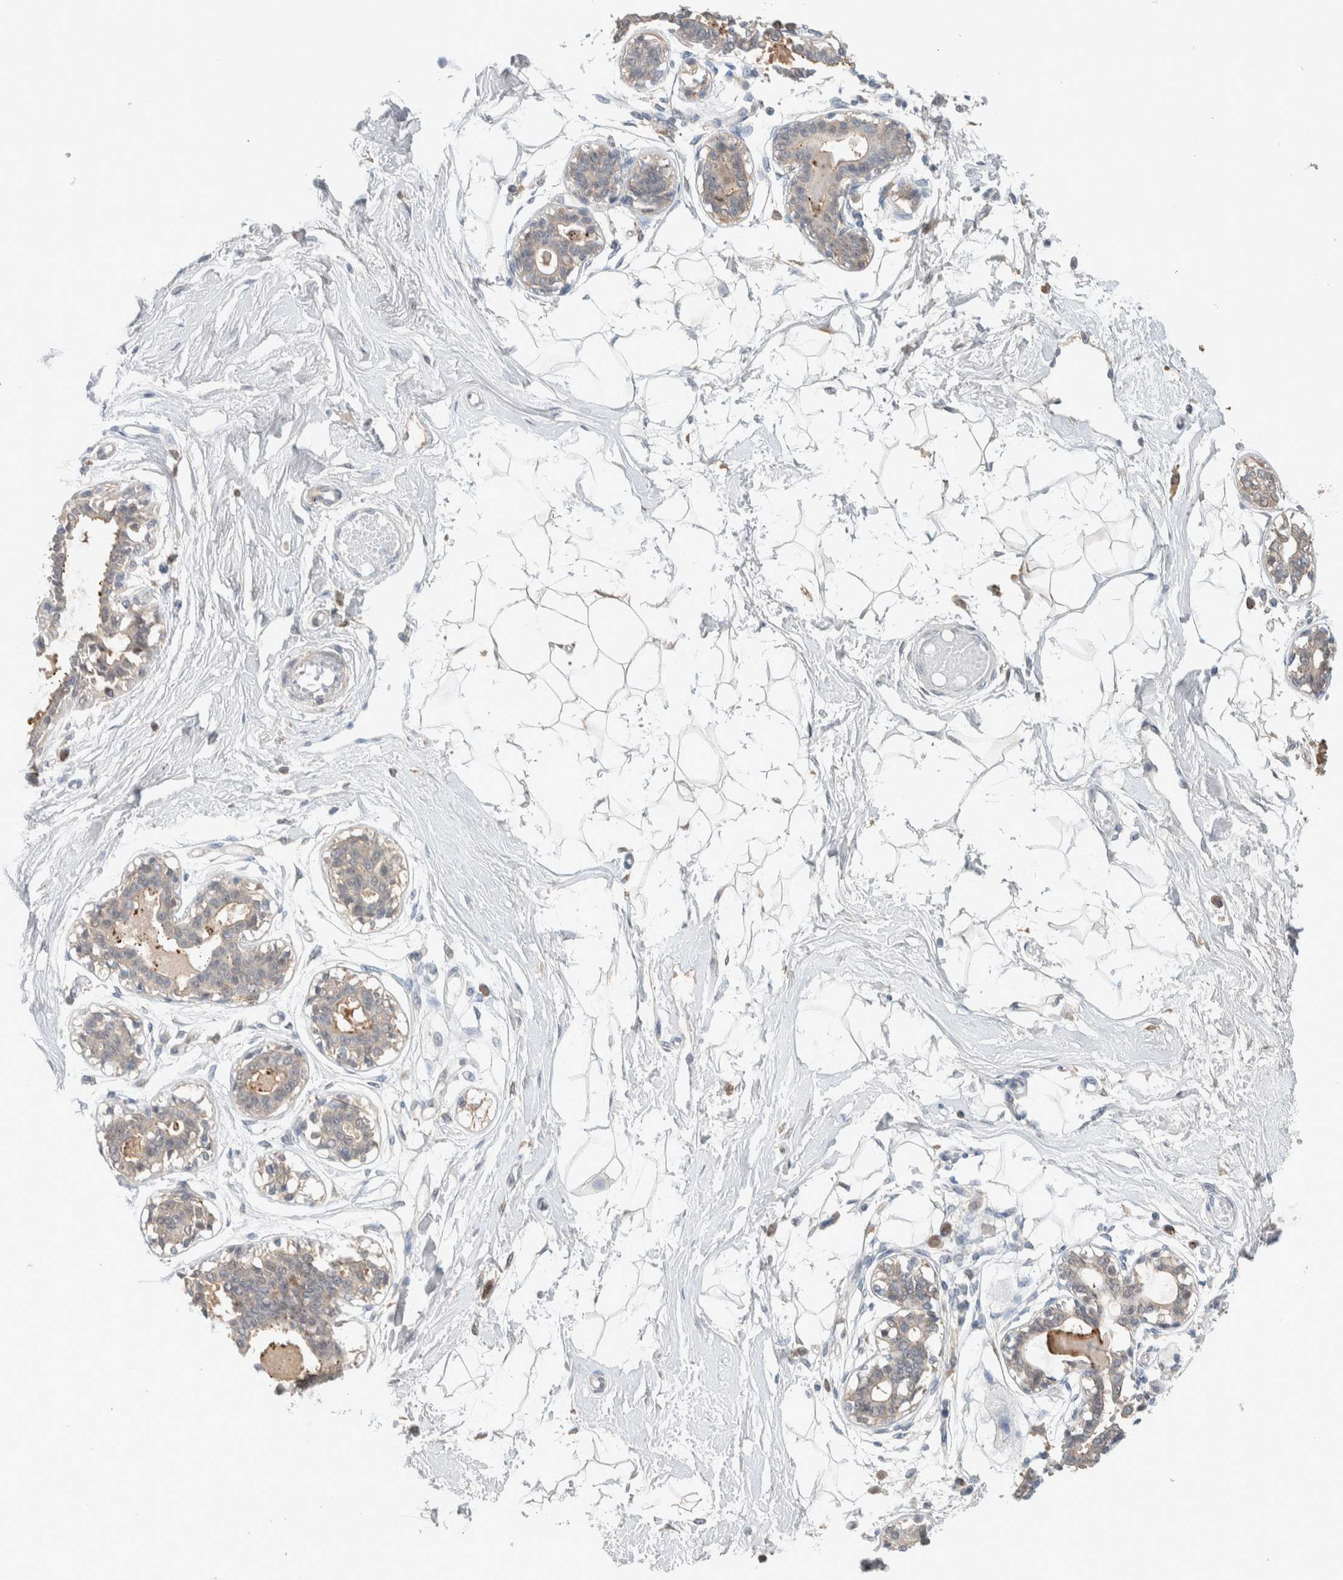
{"staining": {"intensity": "negative", "quantity": "none", "location": "none"}, "tissue": "breast", "cell_type": "Adipocytes", "image_type": "normal", "snomed": [{"axis": "morphology", "description": "Normal tissue, NOS"}, {"axis": "topography", "description": "Breast"}], "caption": "Immunohistochemical staining of normal human breast shows no significant staining in adipocytes. (Immunohistochemistry, brightfield microscopy, high magnification).", "gene": "DEPTOR", "patient": {"sex": "female", "age": 45}}